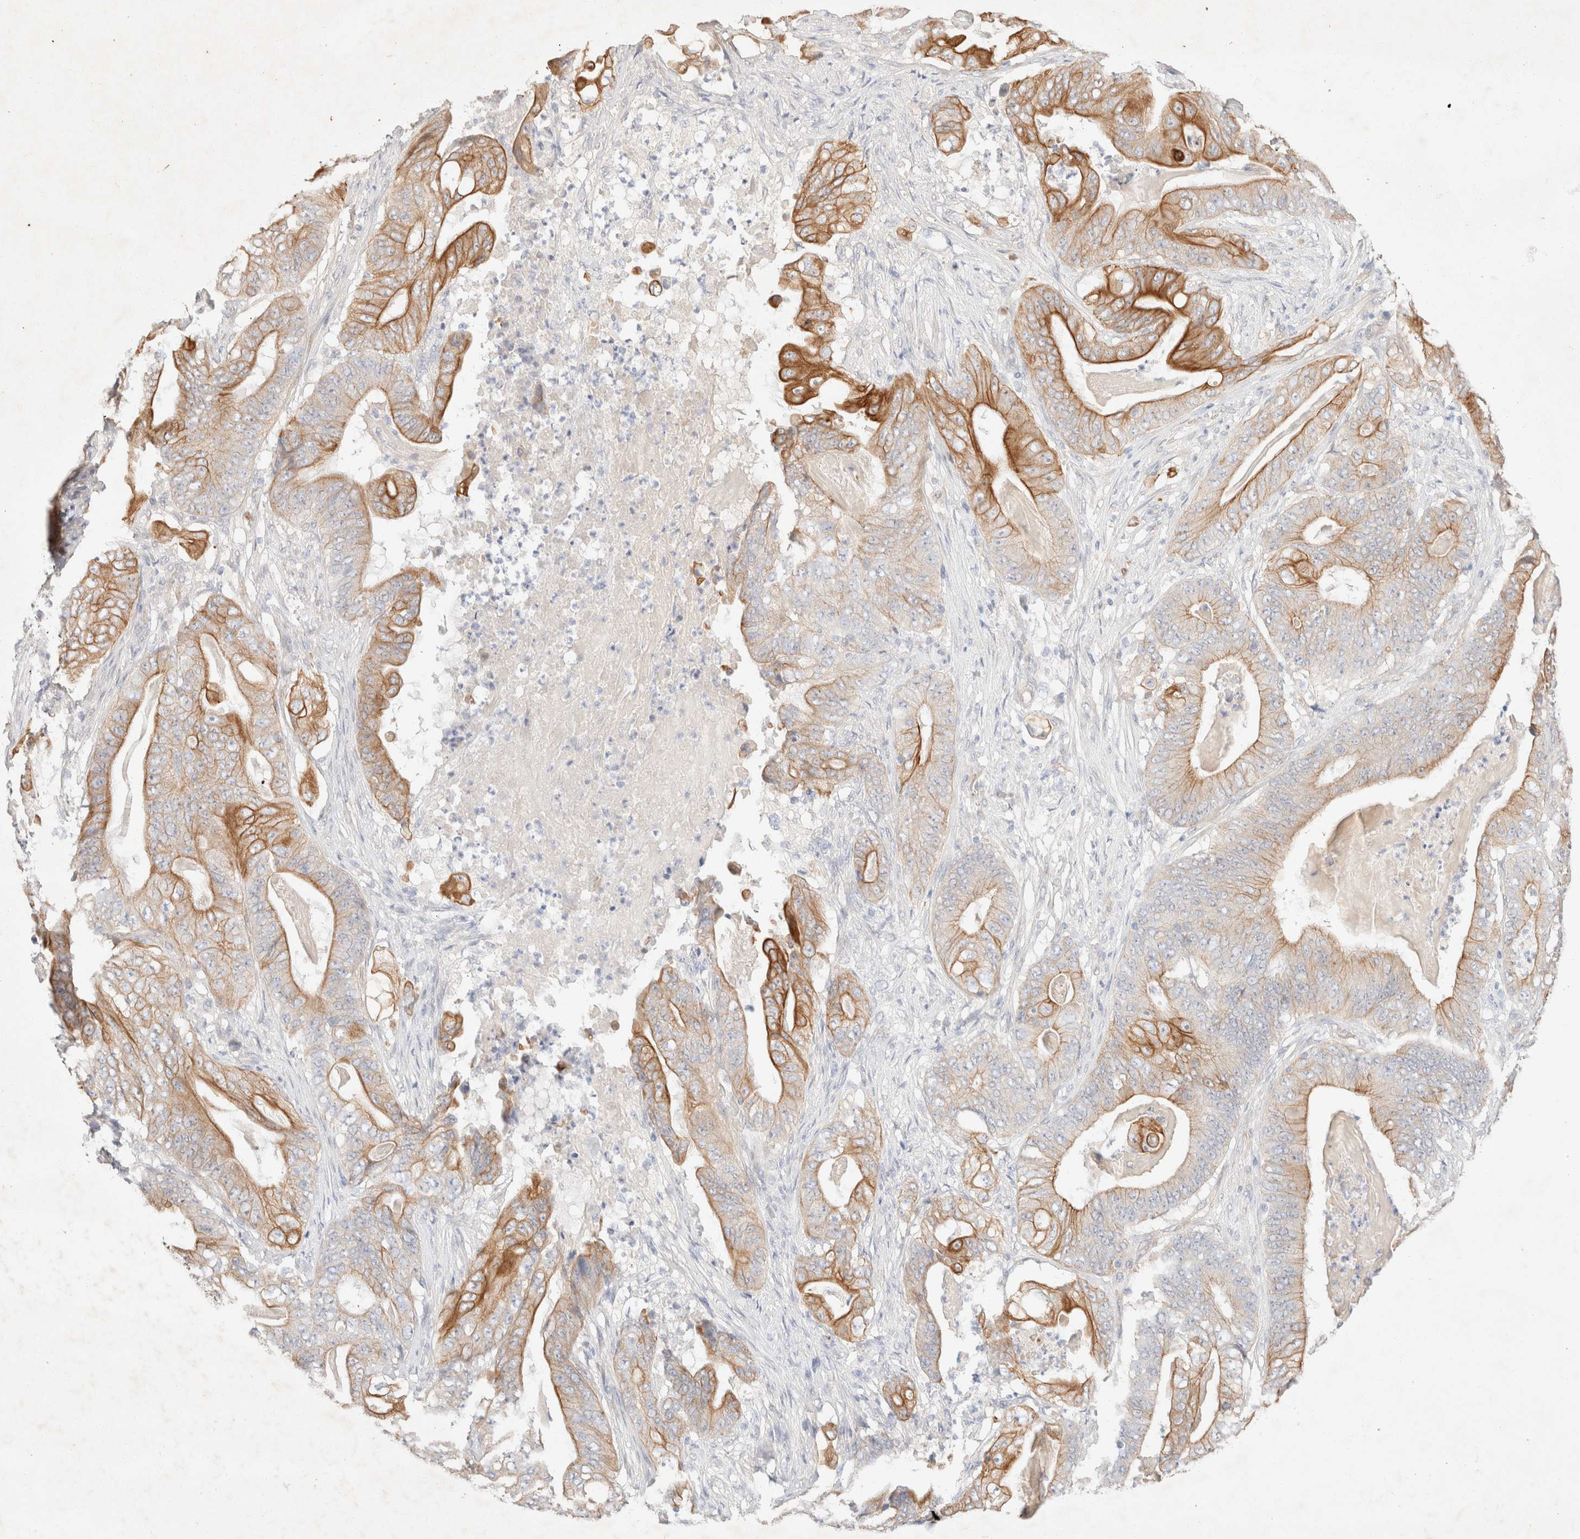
{"staining": {"intensity": "moderate", "quantity": ">75%", "location": "cytoplasmic/membranous"}, "tissue": "stomach cancer", "cell_type": "Tumor cells", "image_type": "cancer", "snomed": [{"axis": "morphology", "description": "Adenocarcinoma, NOS"}, {"axis": "topography", "description": "Stomach"}], "caption": "High-magnification brightfield microscopy of stomach cancer stained with DAB (3,3'-diaminobenzidine) (brown) and counterstained with hematoxylin (blue). tumor cells exhibit moderate cytoplasmic/membranous positivity is present in about>75% of cells.", "gene": "CSNK1E", "patient": {"sex": "female", "age": 73}}